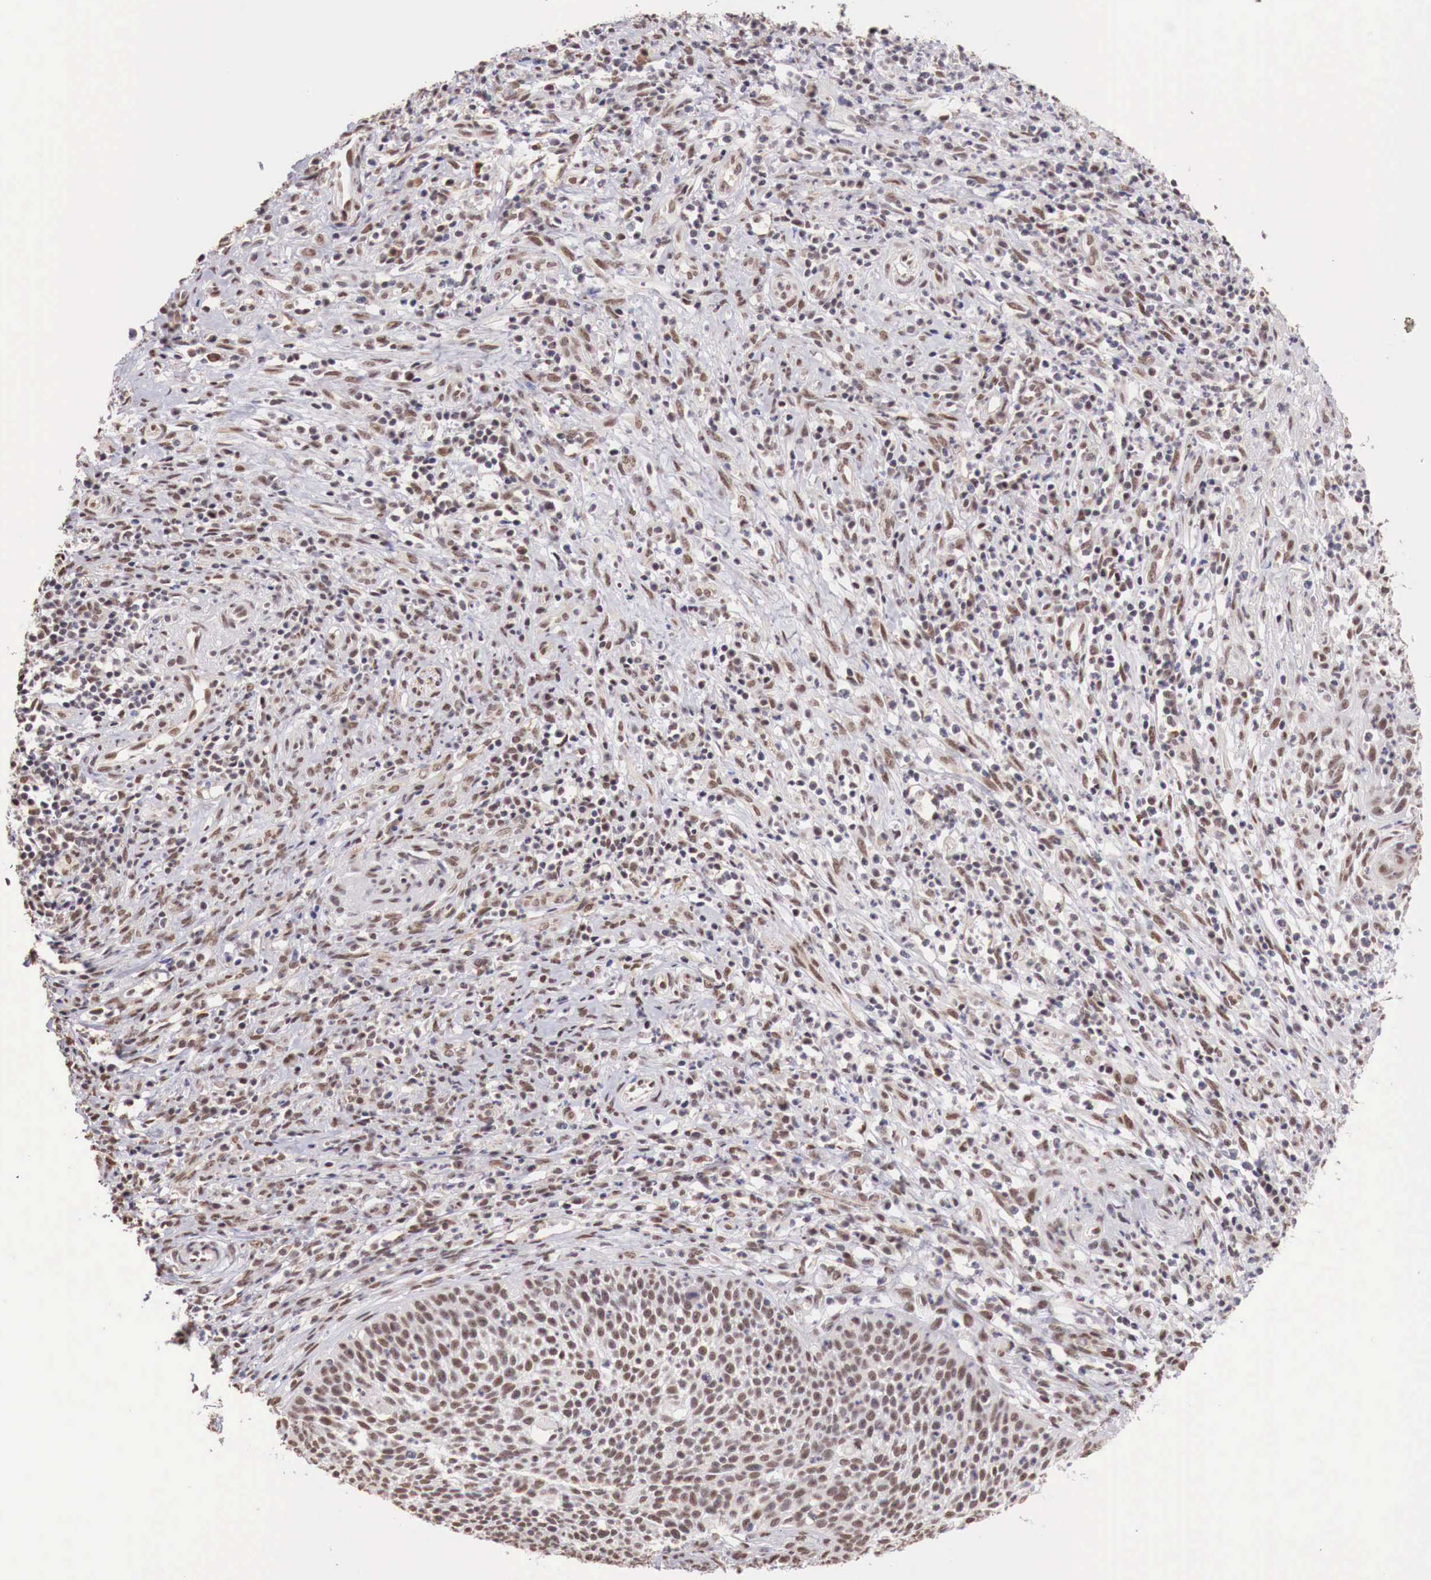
{"staining": {"intensity": "moderate", "quantity": ">75%", "location": "nuclear"}, "tissue": "cervical cancer", "cell_type": "Tumor cells", "image_type": "cancer", "snomed": [{"axis": "morphology", "description": "Squamous cell carcinoma, NOS"}, {"axis": "topography", "description": "Cervix"}], "caption": "Cervical cancer (squamous cell carcinoma) was stained to show a protein in brown. There is medium levels of moderate nuclear staining in approximately >75% of tumor cells.", "gene": "FOXP2", "patient": {"sex": "female", "age": 41}}